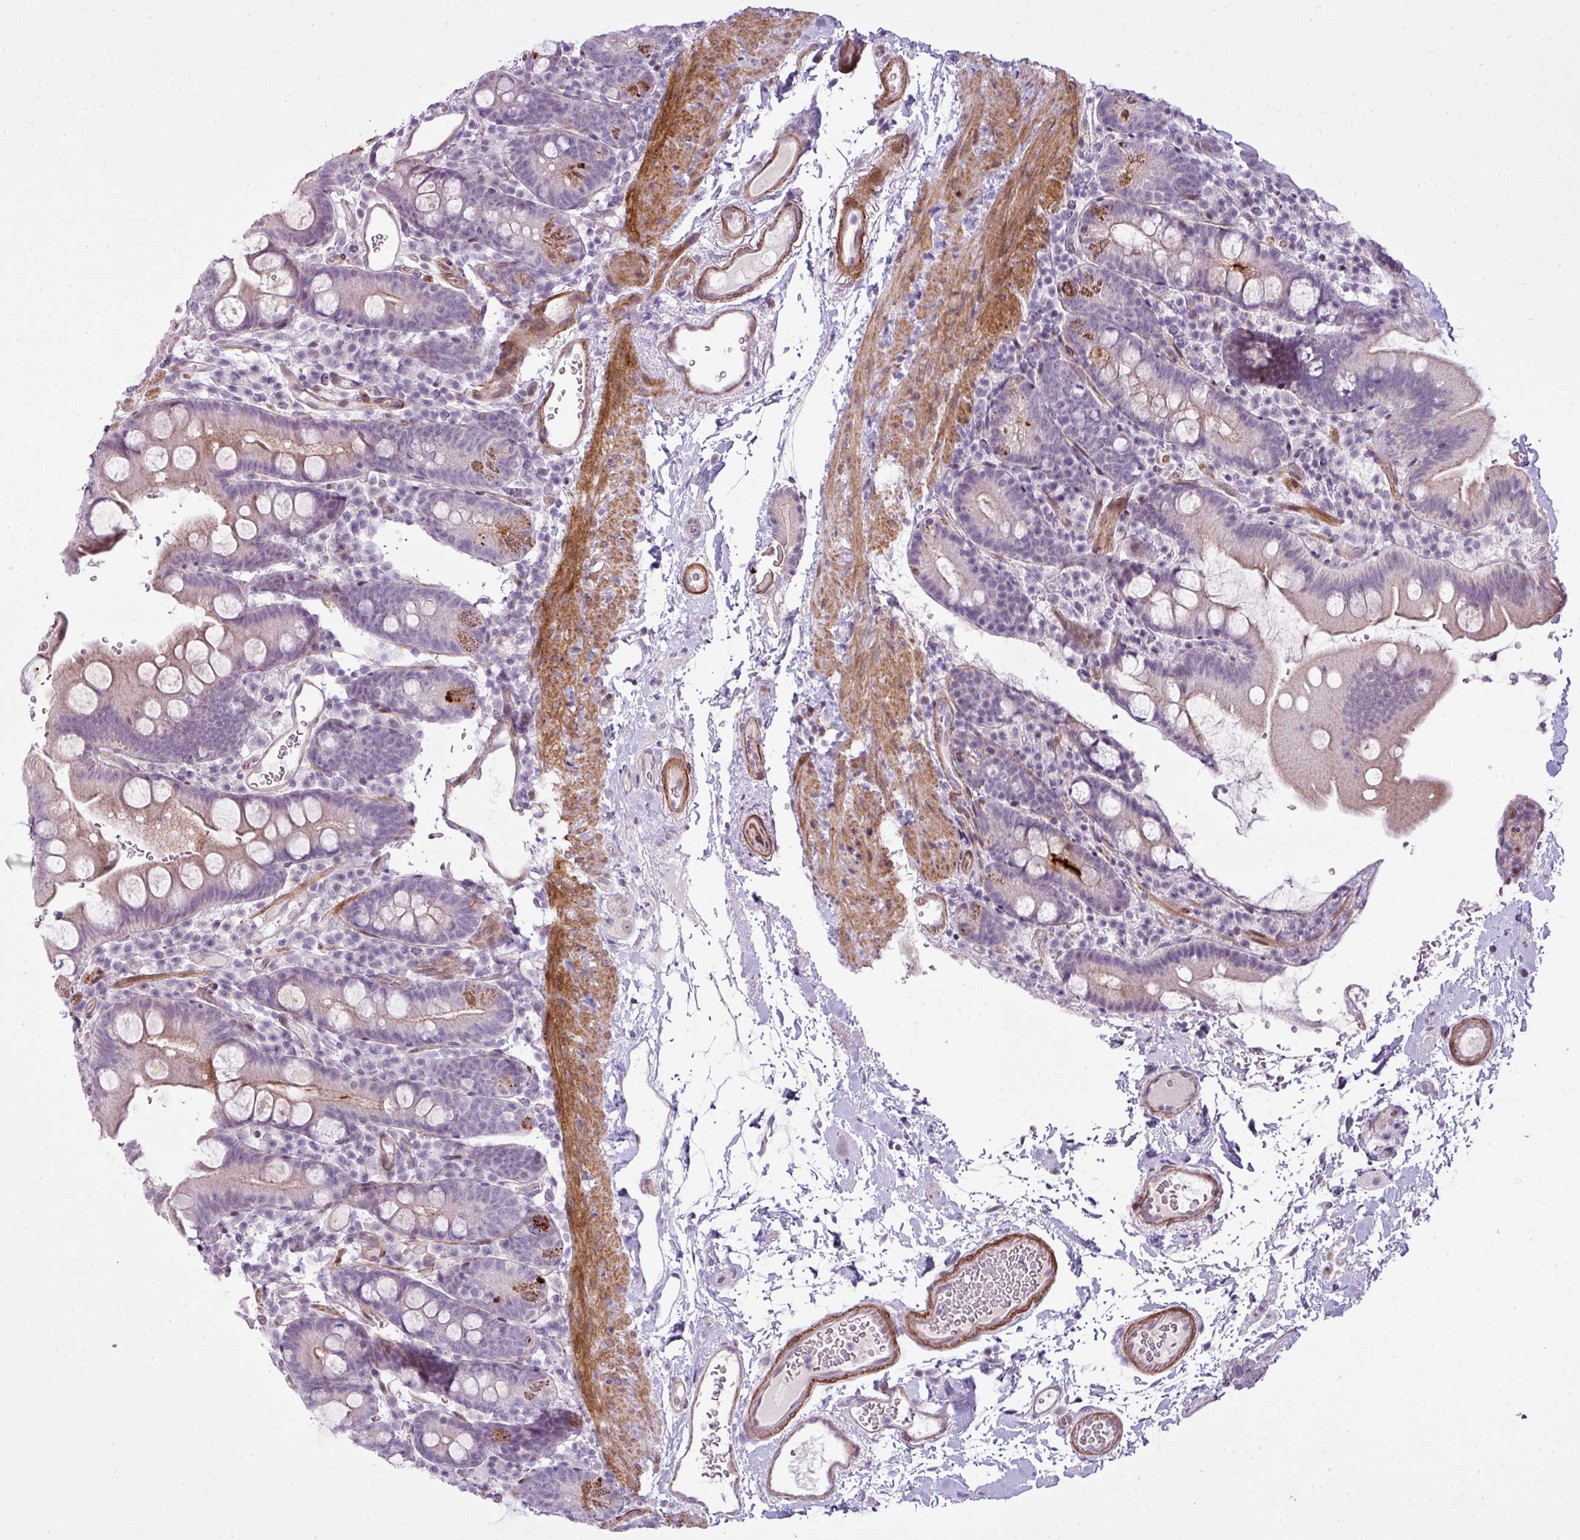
{"staining": {"intensity": "negative", "quantity": "none", "location": "none"}, "tissue": "small intestine", "cell_type": "Glandular cells", "image_type": "normal", "snomed": [{"axis": "morphology", "description": "Normal tissue, NOS"}, {"axis": "topography", "description": "Small intestine"}], "caption": "Photomicrograph shows no protein staining in glandular cells of benign small intestine. The staining was performed using DAB to visualize the protein expression in brown, while the nuclei were stained in blue with hematoxylin (Magnification: 20x).", "gene": "ZNF688", "patient": {"sex": "female", "age": 68}}